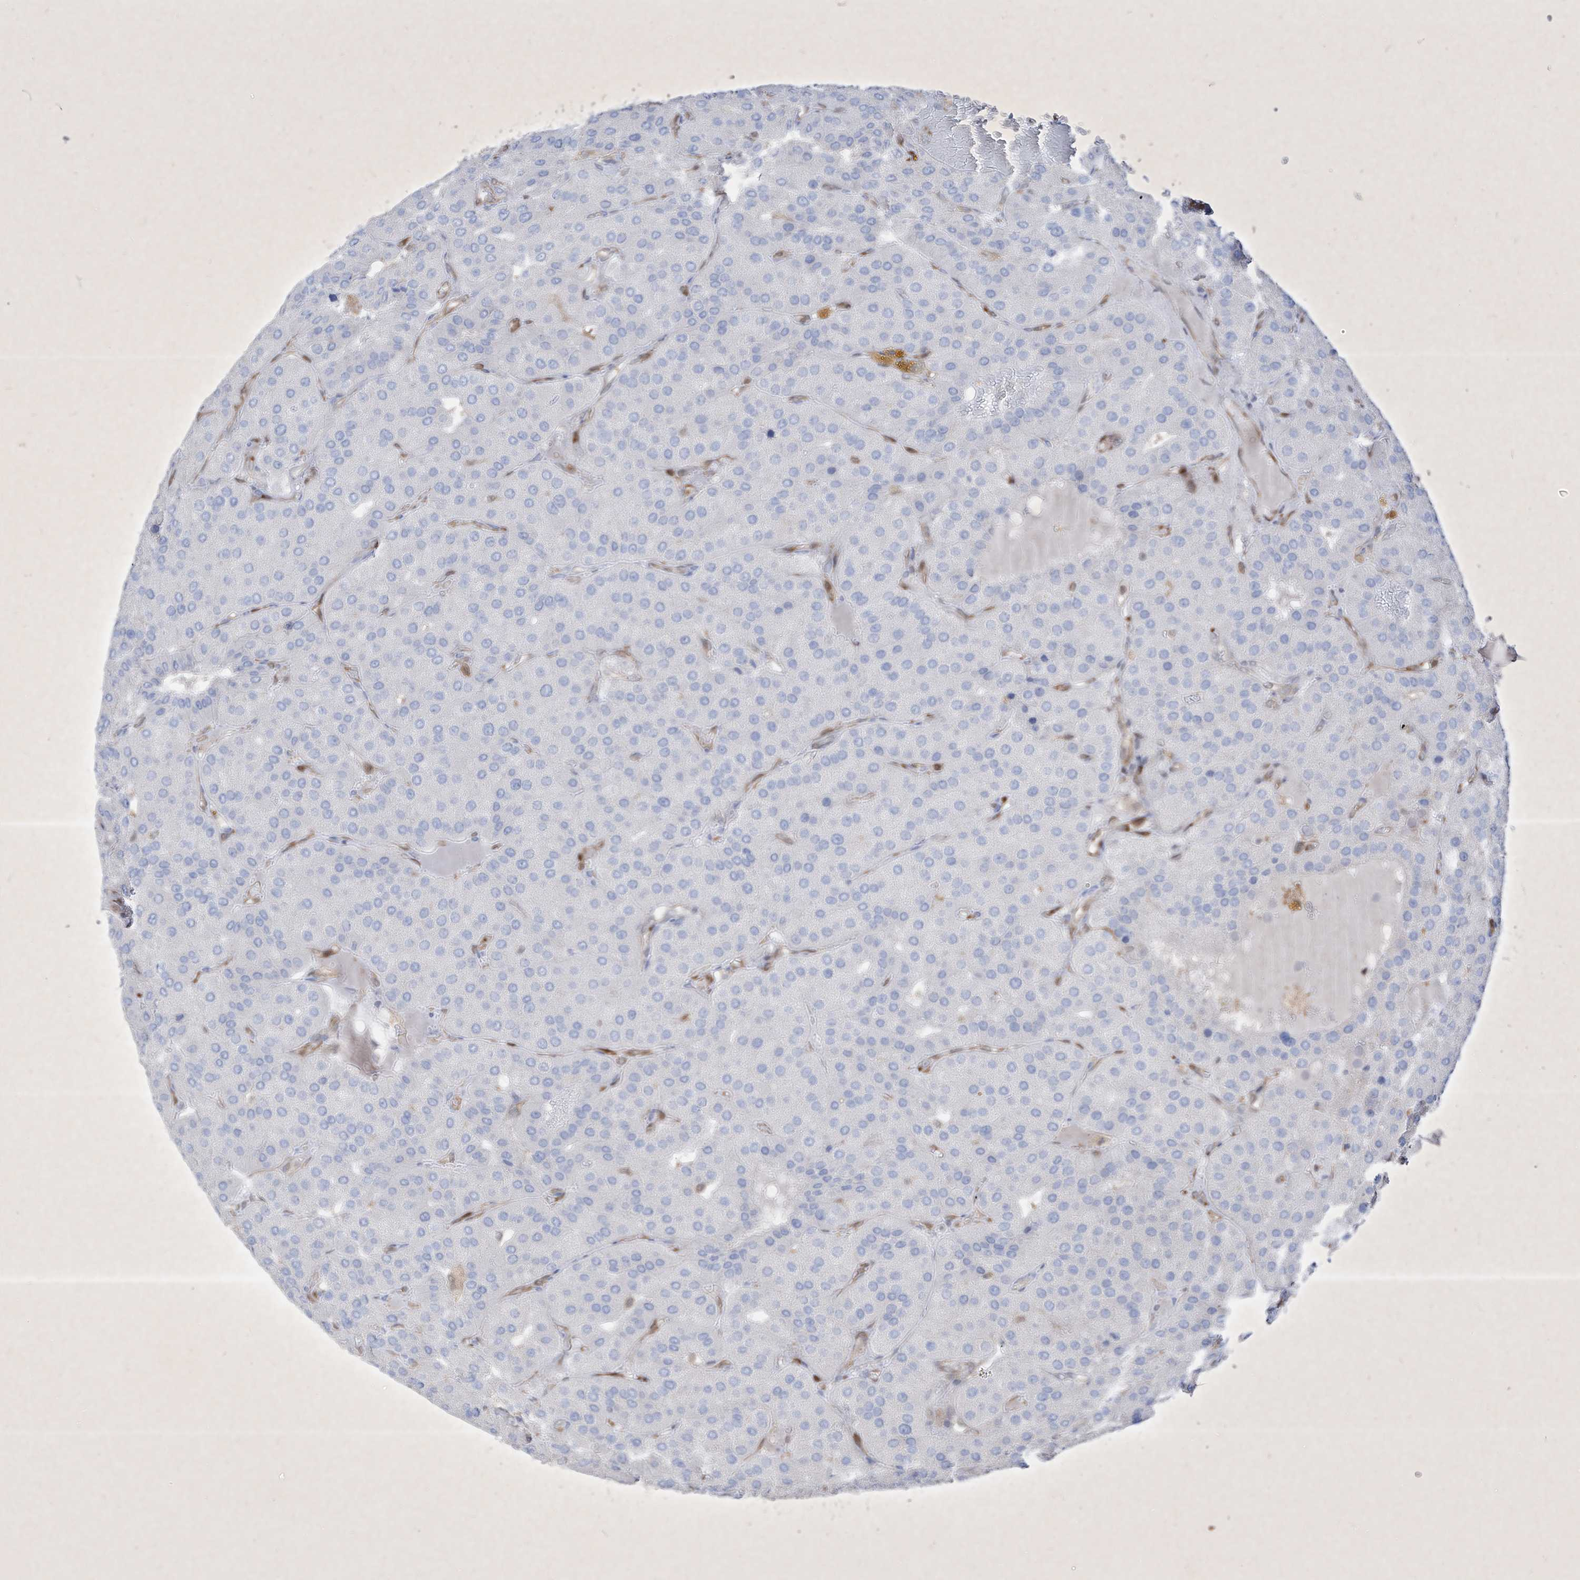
{"staining": {"intensity": "negative", "quantity": "none", "location": "none"}, "tissue": "parathyroid gland", "cell_type": "Glandular cells", "image_type": "normal", "snomed": [{"axis": "morphology", "description": "Normal tissue, NOS"}, {"axis": "morphology", "description": "Adenoma, NOS"}, {"axis": "topography", "description": "Parathyroid gland"}], "caption": "This is a photomicrograph of IHC staining of normal parathyroid gland, which shows no expression in glandular cells. Nuclei are stained in blue.", "gene": "PSMB10", "patient": {"sex": "female", "age": 86}}